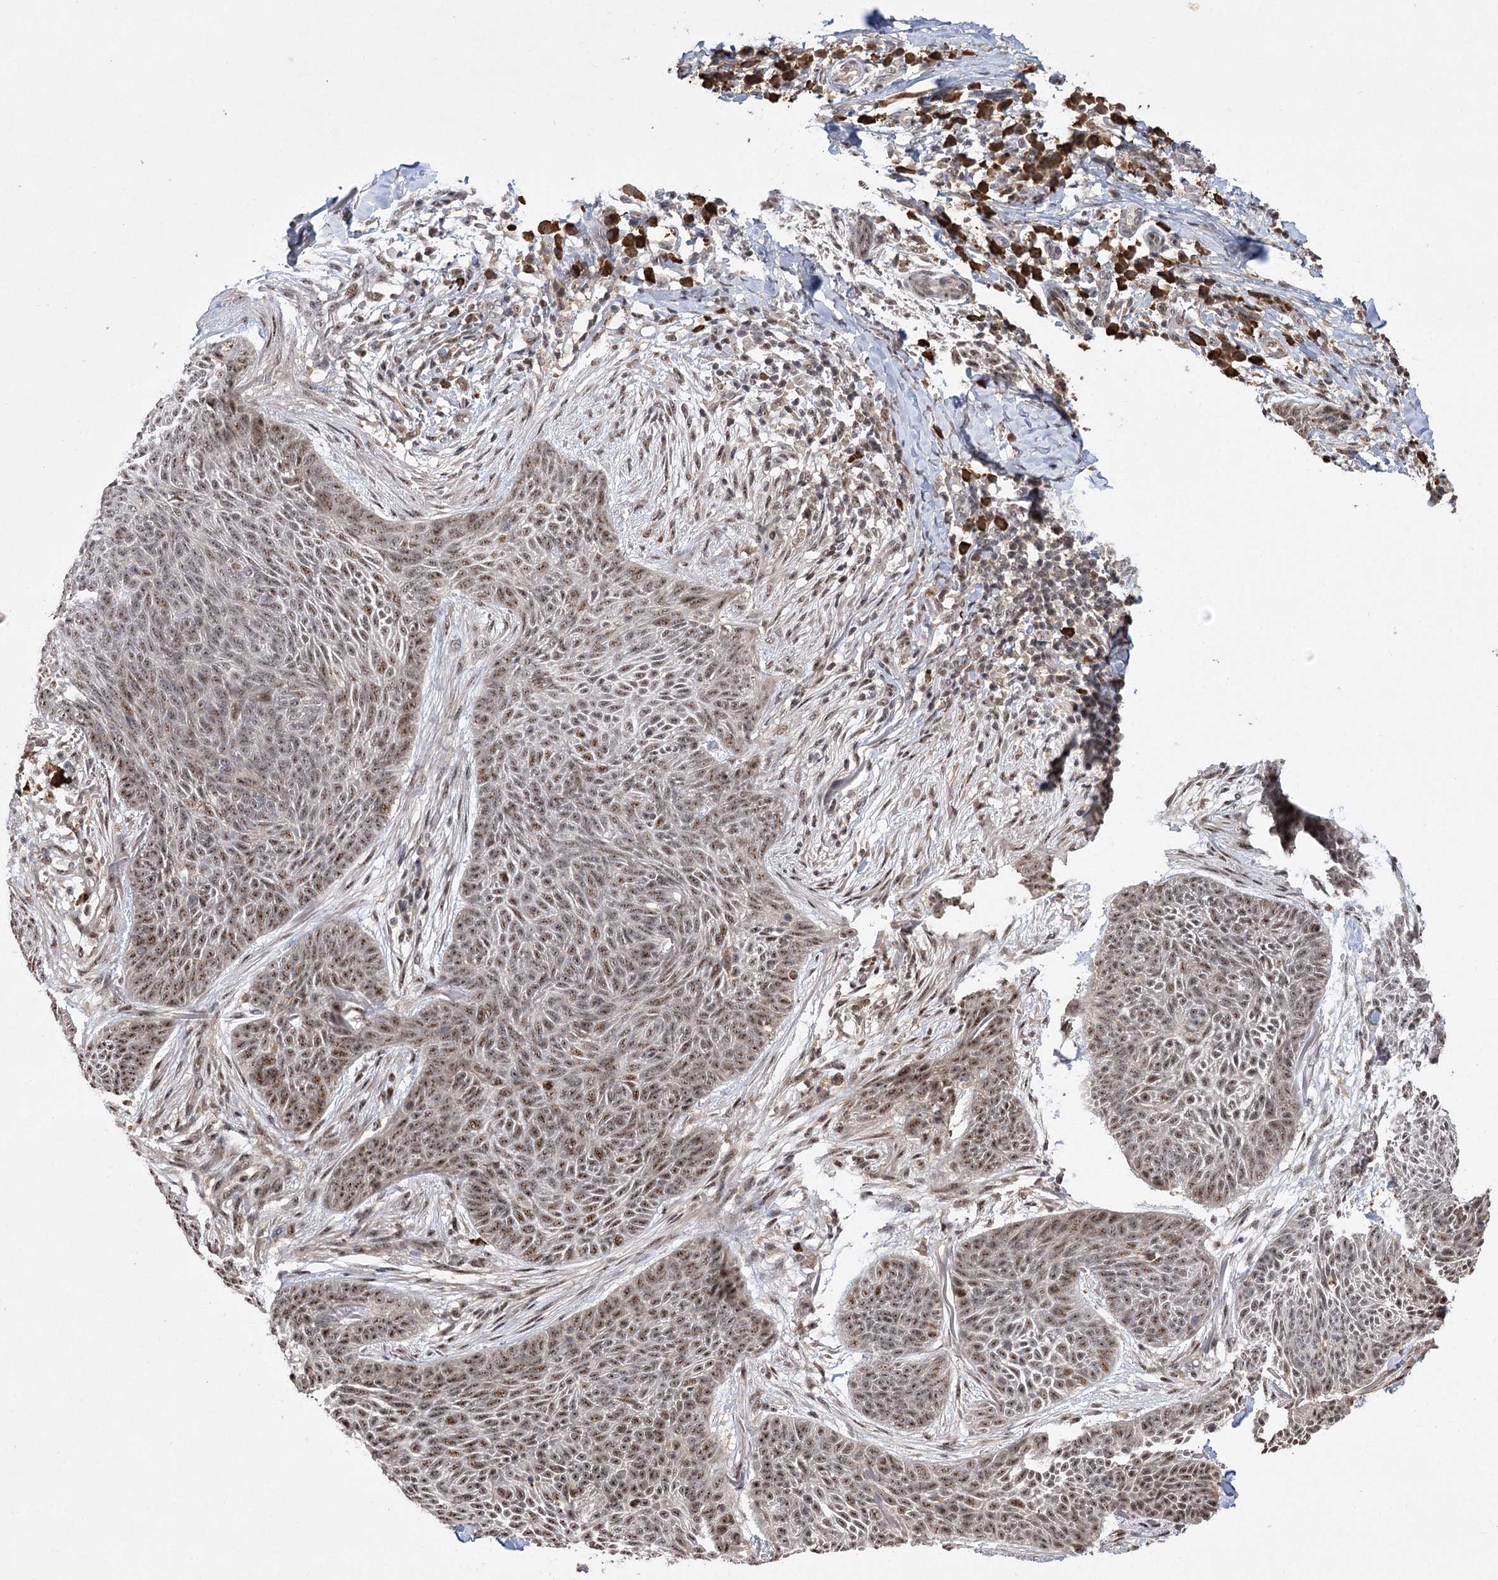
{"staining": {"intensity": "weak", "quantity": ">75%", "location": "nuclear"}, "tissue": "skin cancer", "cell_type": "Tumor cells", "image_type": "cancer", "snomed": [{"axis": "morphology", "description": "Basal cell carcinoma"}, {"axis": "topography", "description": "Skin"}], "caption": "DAB immunohistochemical staining of skin cancer displays weak nuclear protein positivity in approximately >75% of tumor cells. (DAB (3,3'-diaminobenzidine) IHC with brightfield microscopy, high magnification).", "gene": "PYROXD1", "patient": {"sex": "male", "age": 85}}